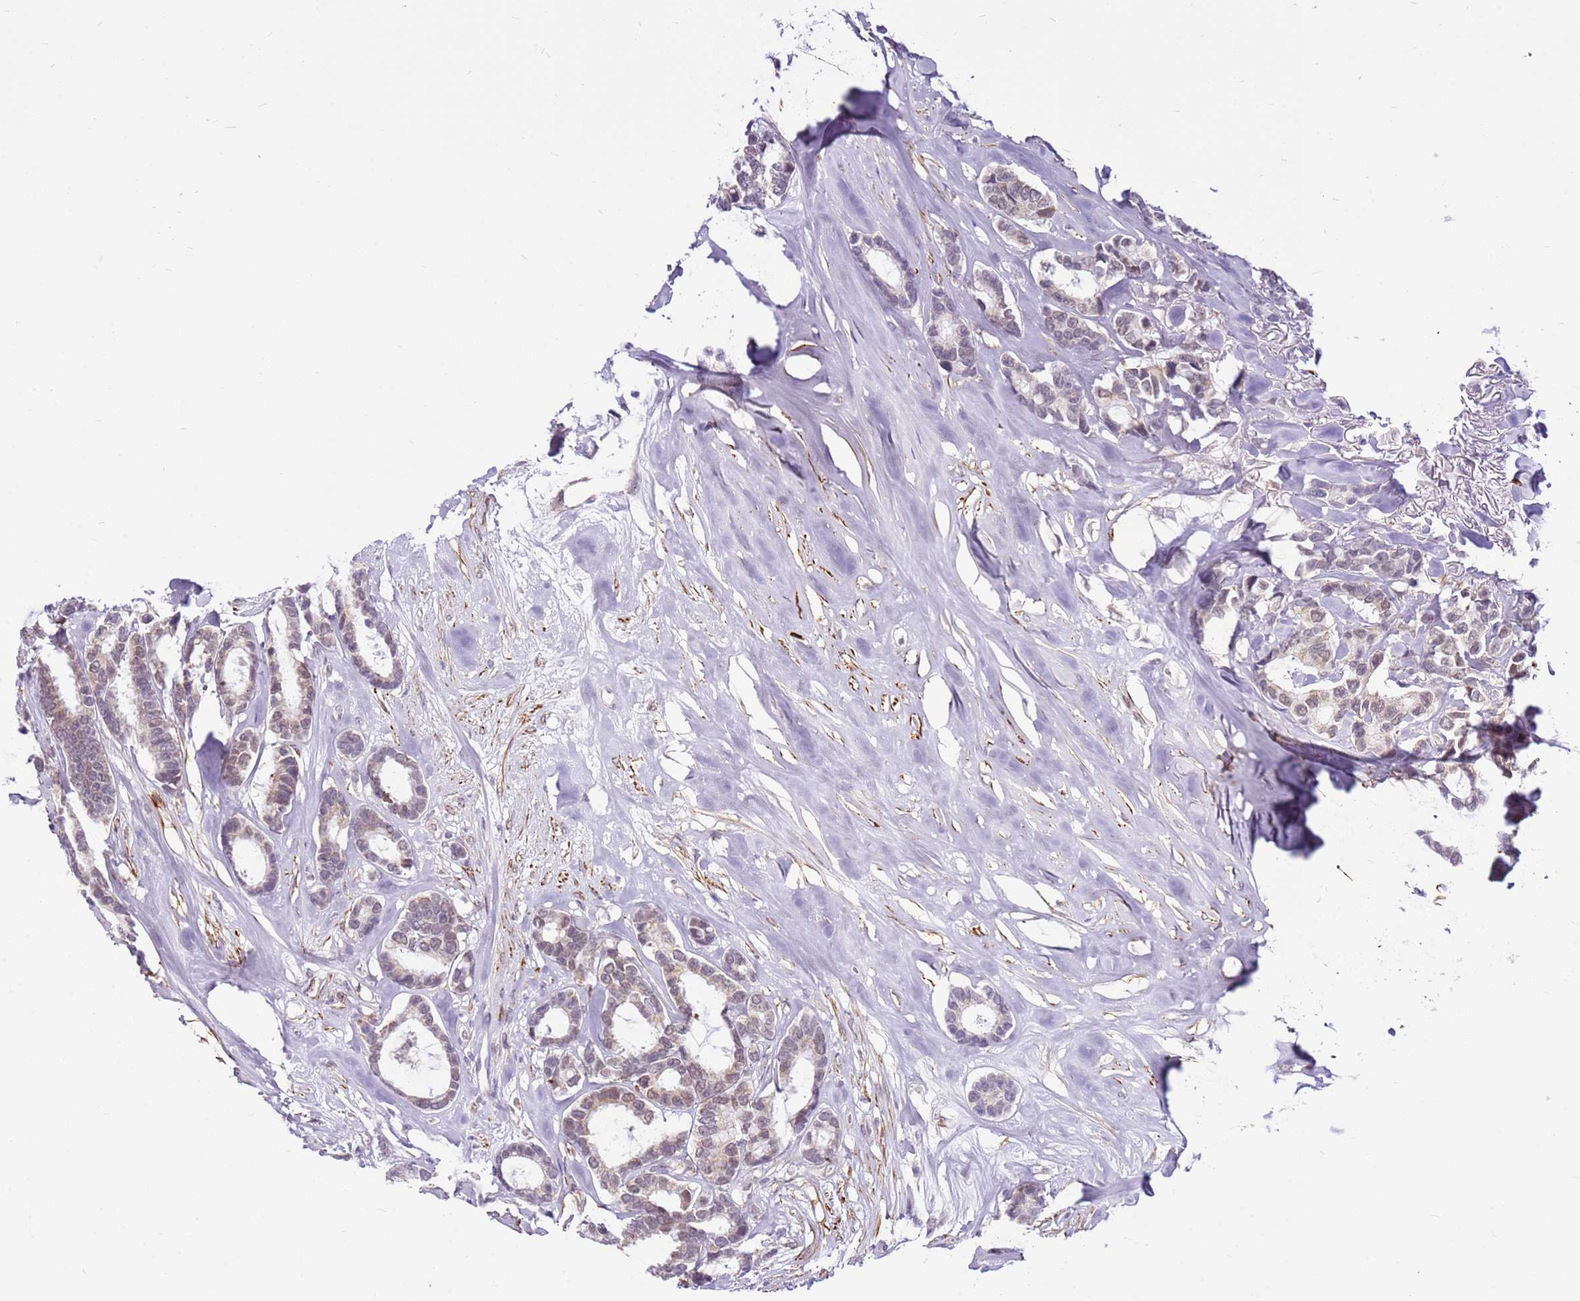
{"staining": {"intensity": "weak", "quantity": "<25%", "location": "cytoplasmic/membranous,nuclear"}, "tissue": "breast cancer", "cell_type": "Tumor cells", "image_type": "cancer", "snomed": [{"axis": "morphology", "description": "Duct carcinoma"}, {"axis": "topography", "description": "Breast"}], "caption": "IHC photomicrograph of neoplastic tissue: human breast intraductal carcinoma stained with DAB (3,3'-diaminobenzidine) reveals no significant protein staining in tumor cells.", "gene": "SMIM4", "patient": {"sex": "female", "age": 87}}